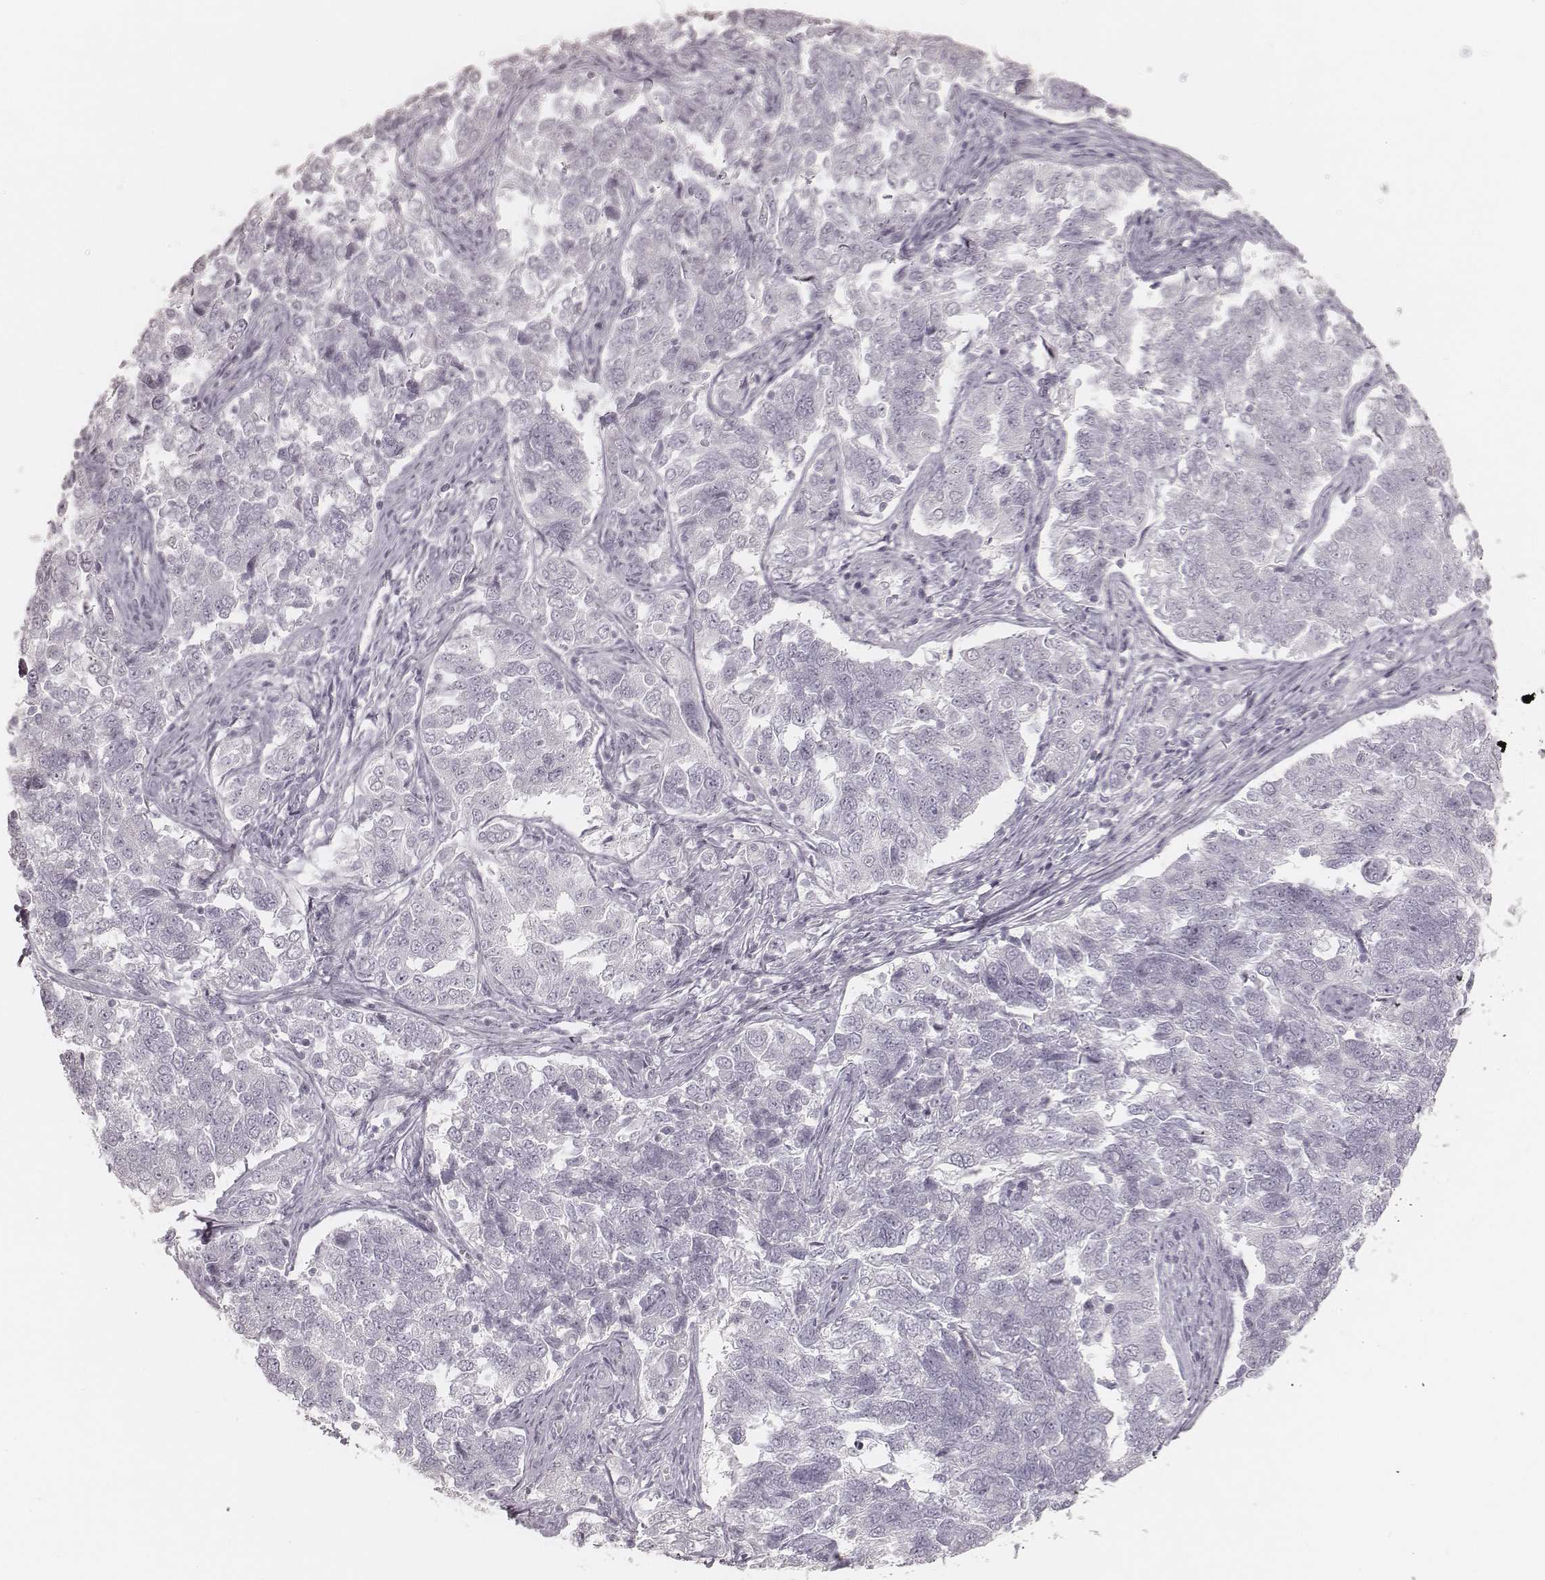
{"staining": {"intensity": "negative", "quantity": "none", "location": "none"}, "tissue": "endometrial cancer", "cell_type": "Tumor cells", "image_type": "cancer", "snomed": [{"axis": "morphology", "description": "Adenocarcinoma, NOS"}, {"axis": "topography", "description": "Endometrium"}], "caption": "Immunohistochemistry (IHC) micrograph of endometrial cancer stained for a protein (brown), which shows no expression in tumor cells. (Immunohistochemistry (IHC), brightfield microscopy, high magnification).", "gene": "KRT72", "patient": {"sex": "female", "age": 43}}